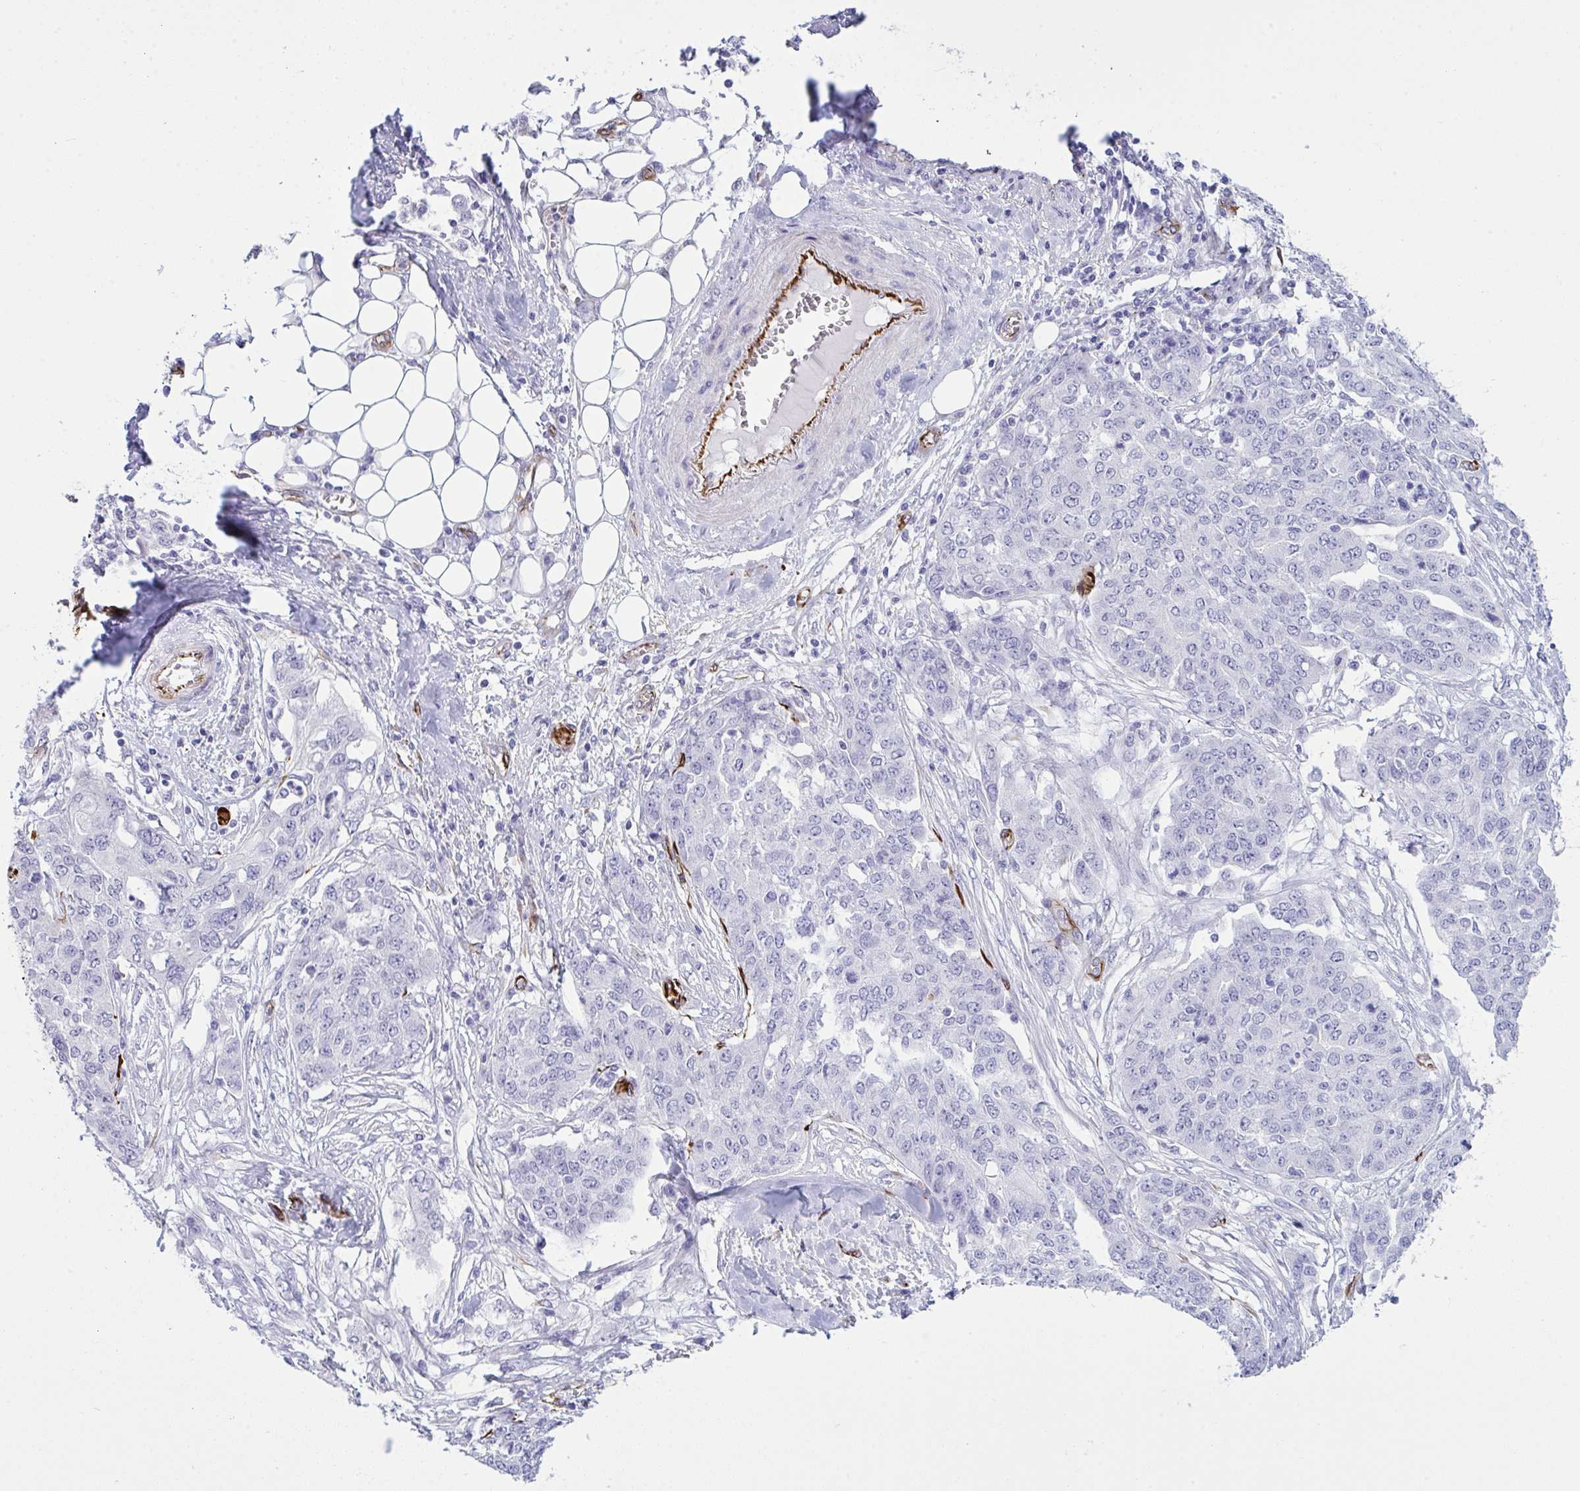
{"staining": {"intensity": "negative", "quantity": "none", "location": "none"}, "tissue": "ovarian cancer", "cell_type": "Tumor cells", "image_type": "cancer", "snomed": [{"axis": "morphology", "description": "Cystadenocarcinoma, serous, NOS"}, {"axis": "topography", "description": "Soft tissue"}, {"axis": "topography", "description": "Ovary"}], "caption": "High magnification brightfield microscopy of serous cystadenocarcinoma (ovarian) stained with DAB (3,3'-diaminobenzidine) (brown) and counterstained with hematoxylin (blue): tumor cells show no significant expression.", "gene": "SLC35B1", "patient": {"sex": "female", "age": 57}}